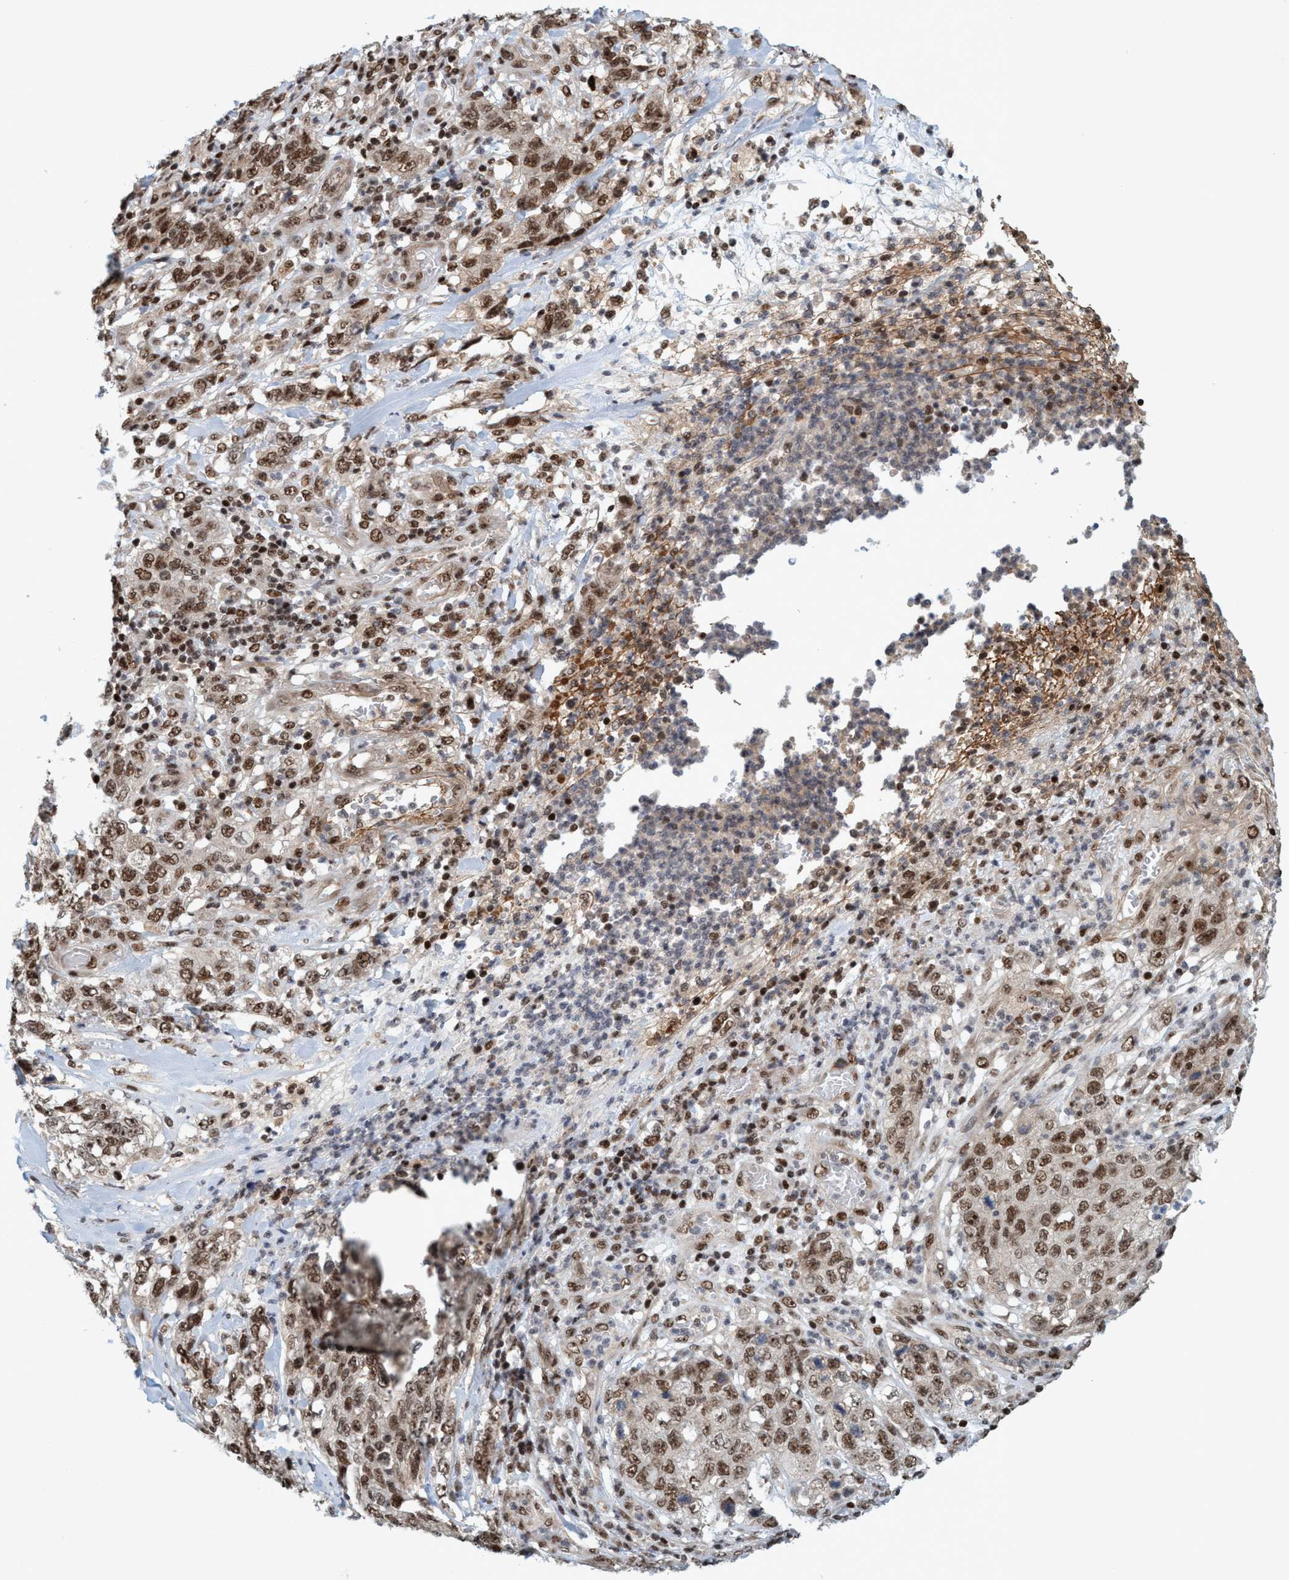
{"staining": {"intensity": "moderate", "quantity": ">75%", "location": "nuclear"}, "tissue": "stomach cancer", "cell_type": "Tumor cells", "image_type": "cancer", "snomed": [{"axis": "morphology", "description": "Adenocarcinoma, NOS"}, {"axis": "topography", "description": "Stomach"}], "caption": "An IHC histopathology image of tumor tissue is shown. Protein staining in brown labels moderate nuclear positivity in adenocarcinoma (stomach) within tumor cells. (Brightfield microscopy of DAB IHC at high magnification).", "gene": "SMCR8", "patient": {"sex": "male", "age": 48}}